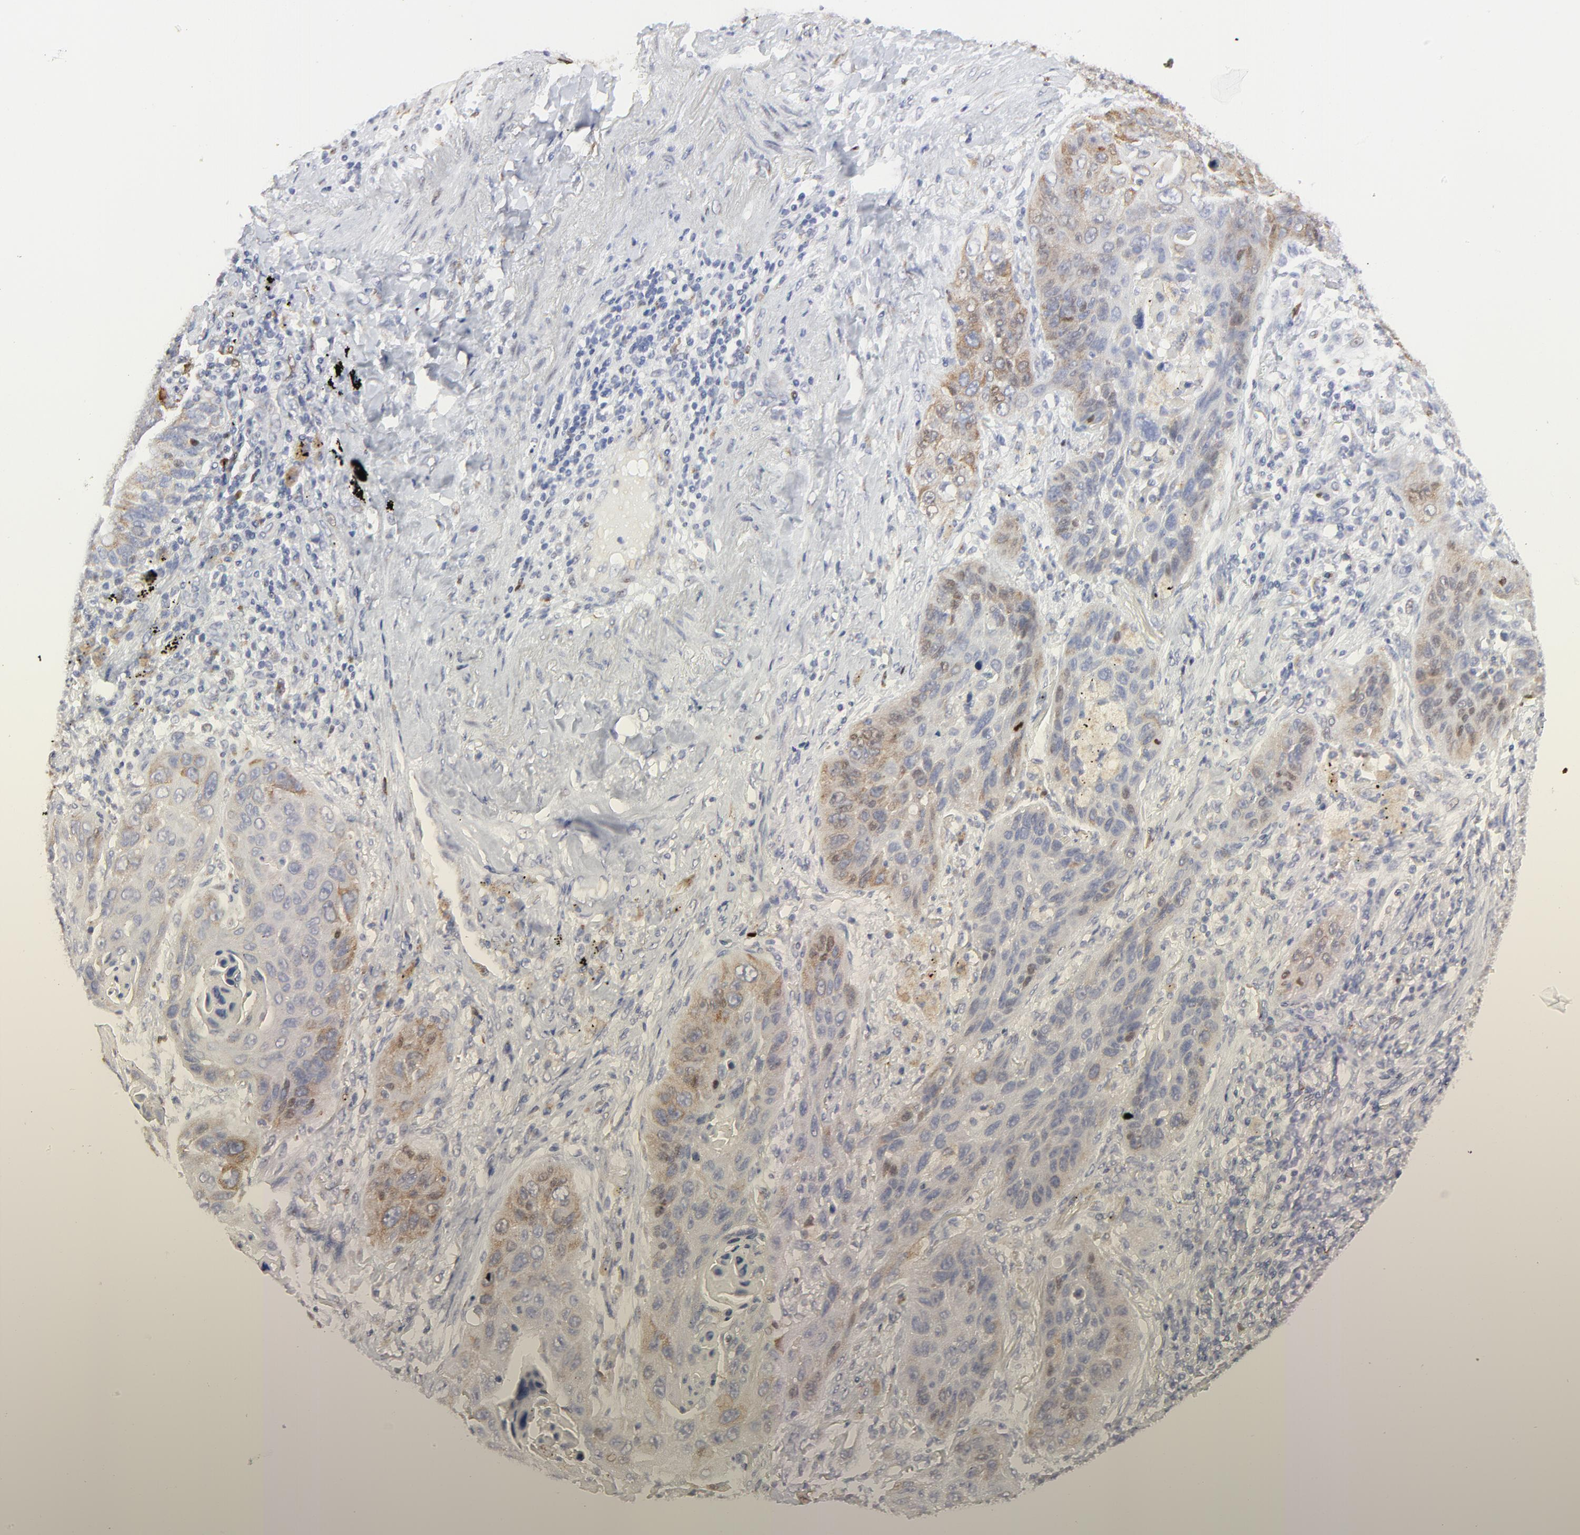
{"staining": {"intensity": "moderate", "quantity": "<25%", "location": "cytoplasmic/membranous"}, "tissue": "lung cancer", "cell_type": "Tumor cells", "image_type": "cancer", "snomed": [{"axis": "morphology", "description": "Squamous cell carcinoma, NOS"}, {"axis": "topography", "description": "Lung"}], "caption": "An IHC histopathology image of neoplastic tissue is shown. Protein staining in brown labels moderate cytoplasmic/membranous positivity in lung cancer within tumor cells.", "gene": "NCAPH", "patient": {"sex": "female", "age": 67}}